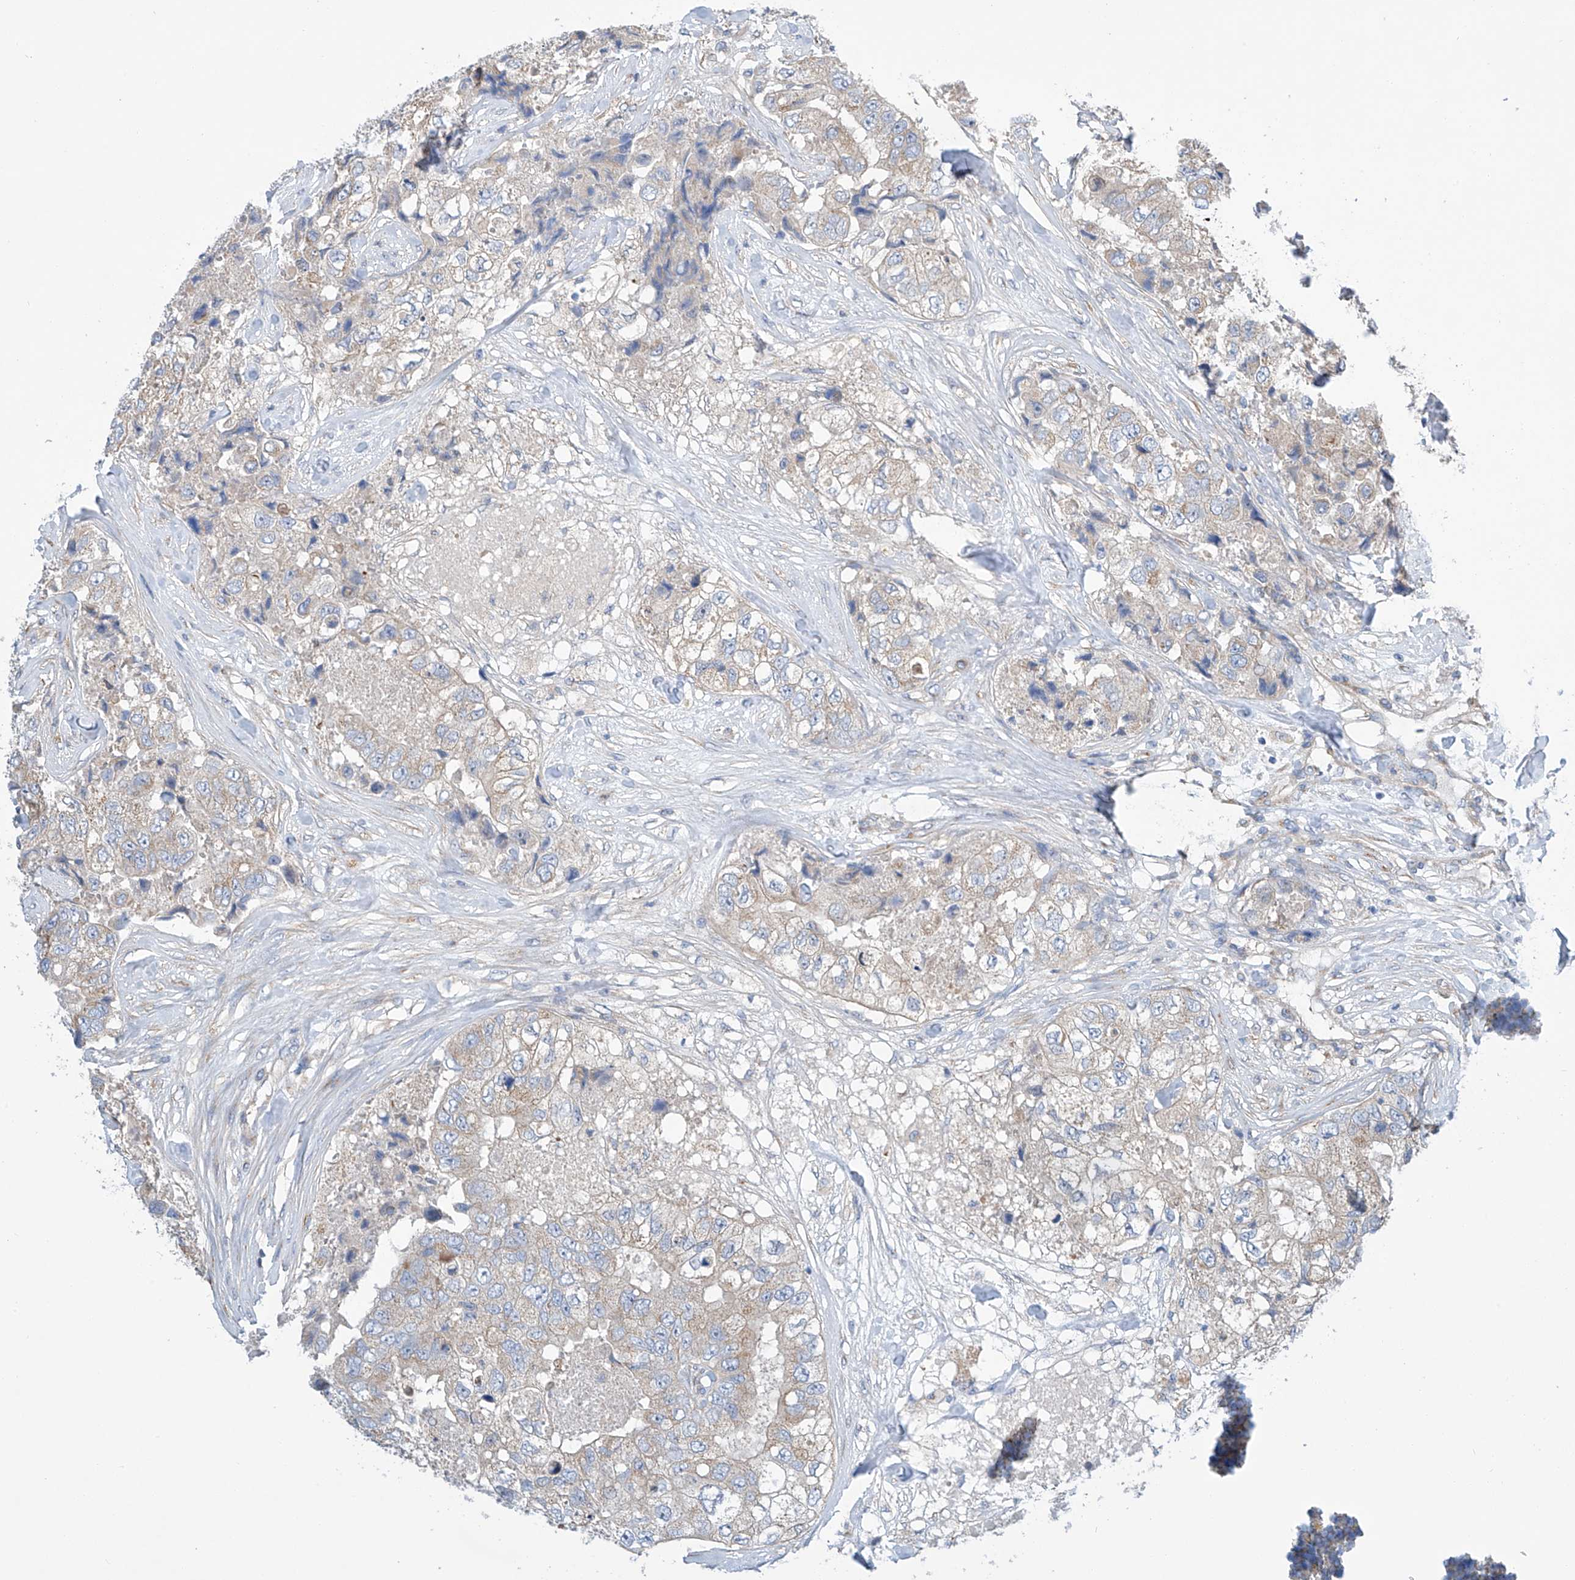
{"staining": {"intensity": "weak", "quantity": "<25%", "location": "cytoplasmic/membranous"}, "tissue": "breast cancer", "cell_type": "Tumor cells", "image_type": "cancer", "snomed": [{"axis": "morphology", "description": "Duct carcinoma"}, {"axis": "topography", "description": "Breast"}], "caption": "Histopathology image shows no protein staining in tumor cells of breast cancer tissue.", "gene": "SLC22A7", "patient": {"sex": "female", "age": 62}}